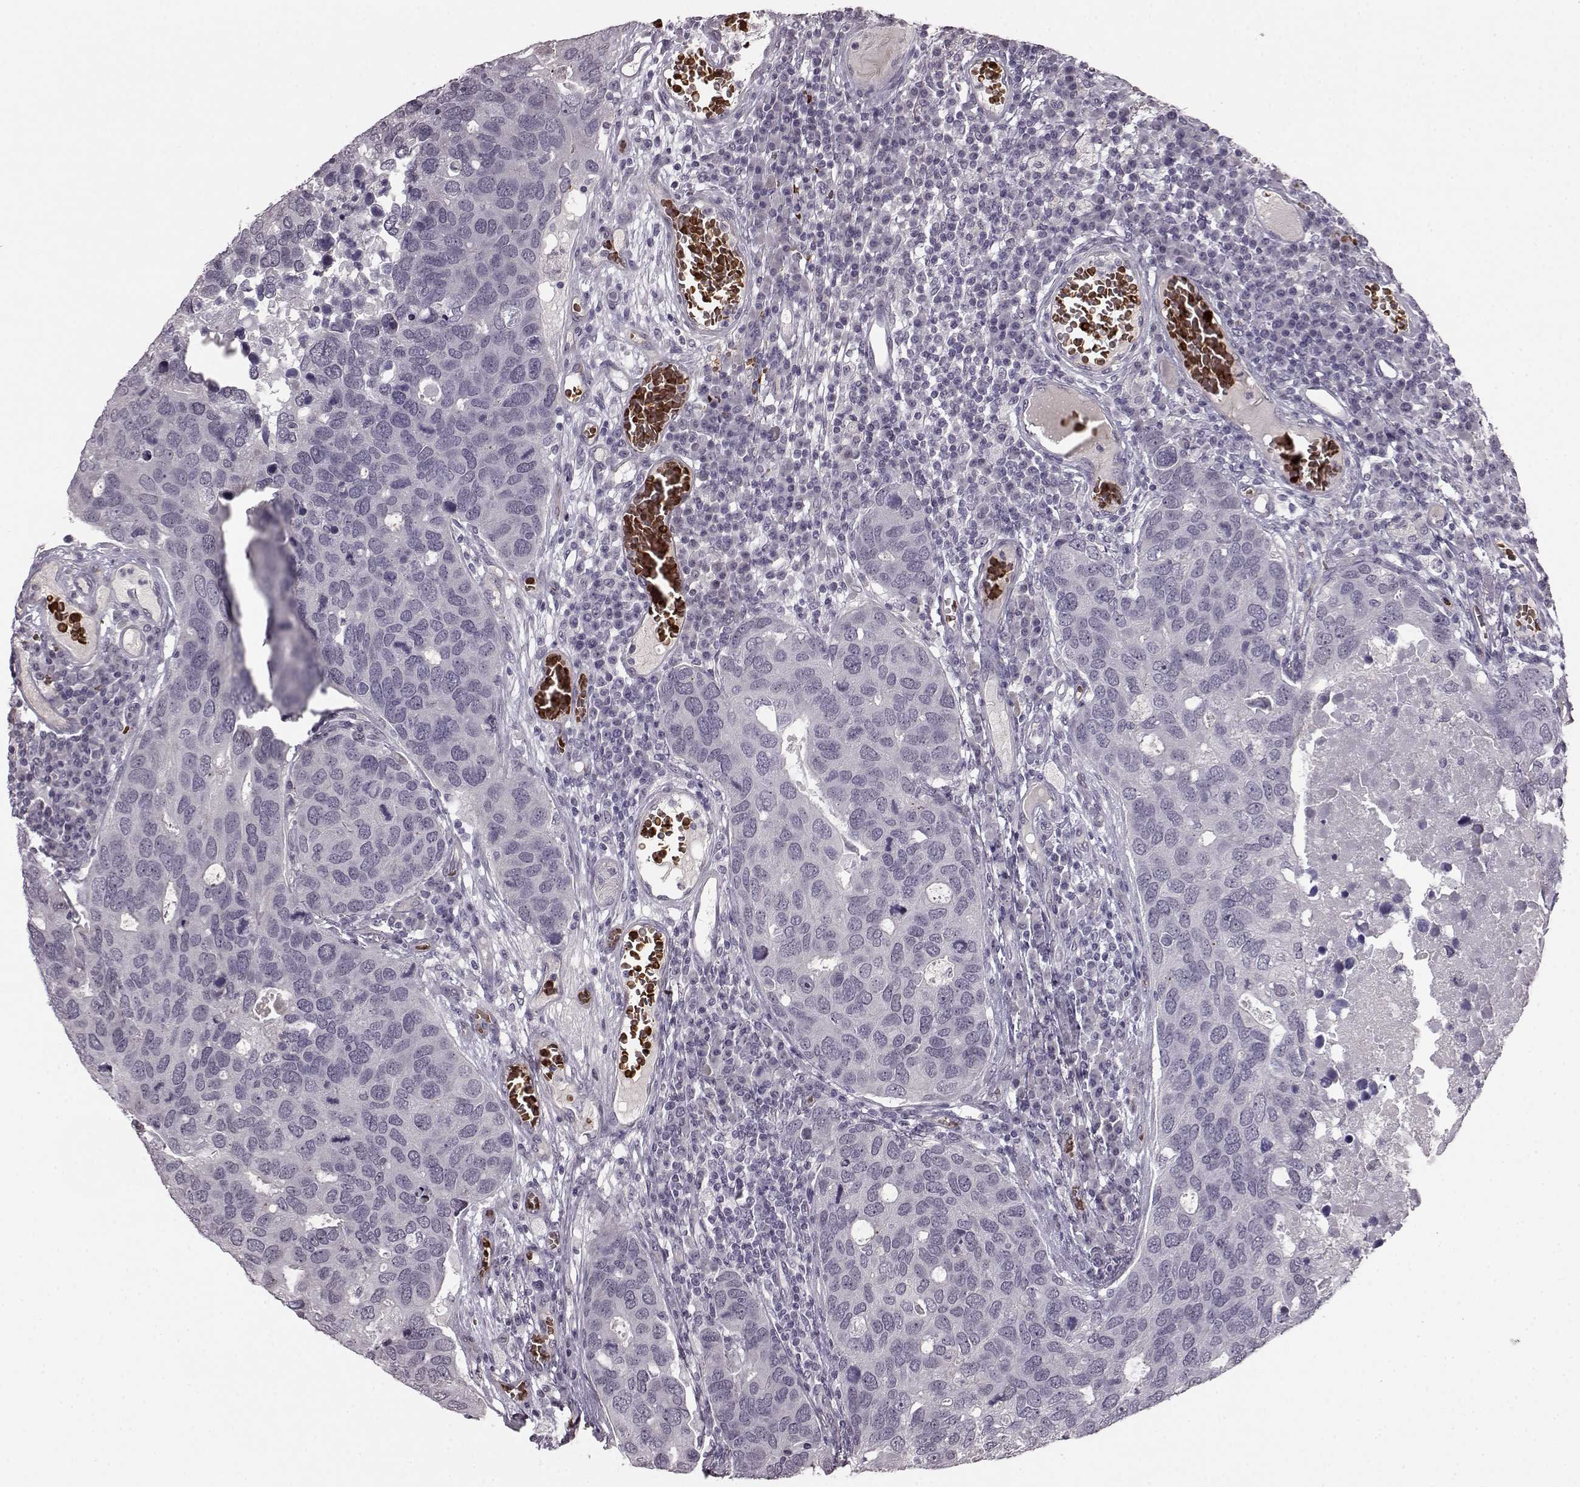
{"staining": {"intensity": "negative", "quantity": "none", "location": "none"}, "tissue": "breast cancer", "cell_type": "Tumor cells", "image_type": "cancer", "snomed": [{"axis": "morphology", "description": "Duct carcinoma"}, {"axis": "topography", "description": "Breast"}], "caption": "The micrograph demonstrates no staining of tumor cells in invasive ductal carcinoma (breast).", "gene": "PROP1", "patient": {"sex": "female", "age": 83}}